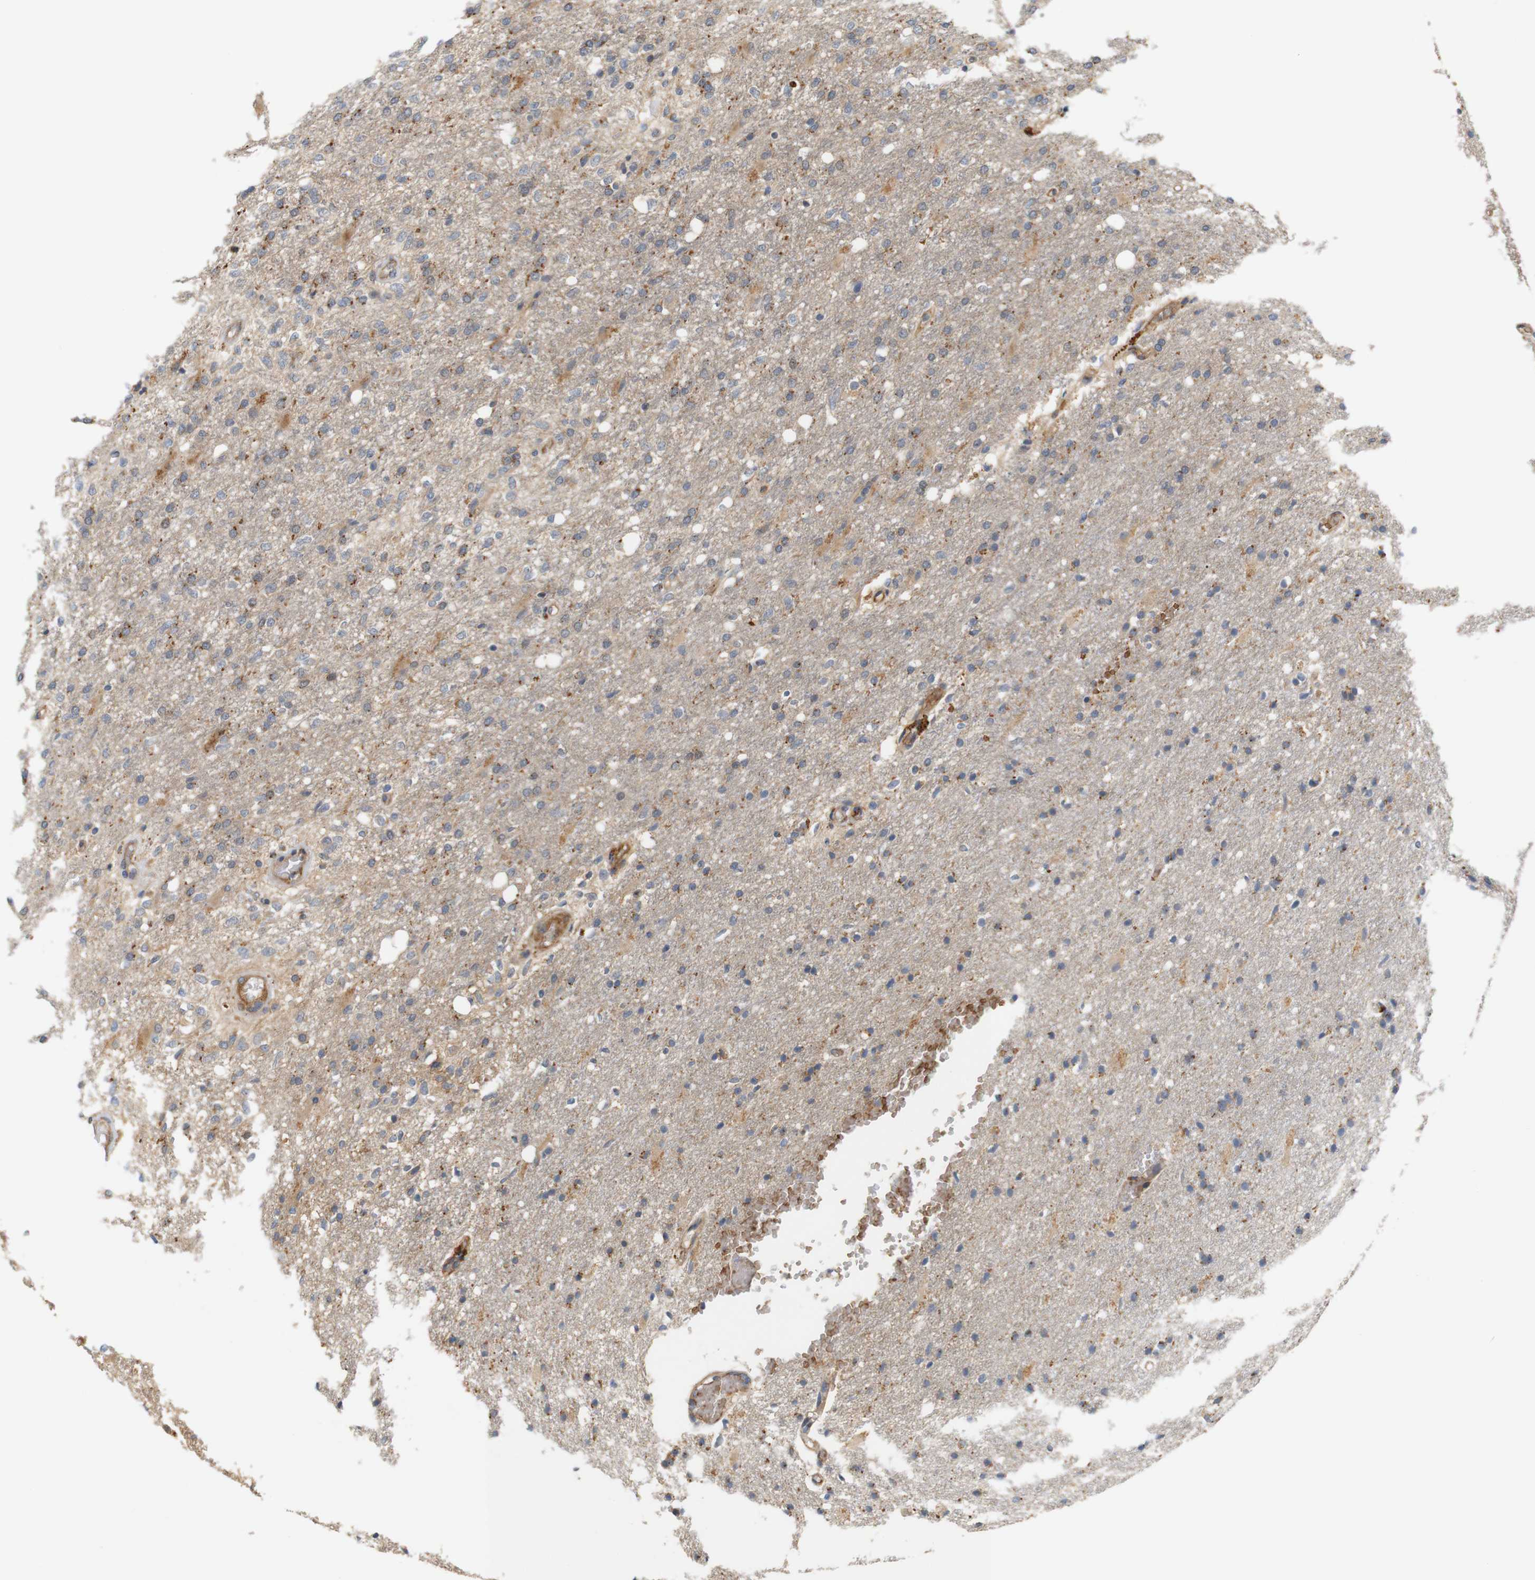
{"staining": {"intensity": "moderate", "quantity": "25%-75%", "location": "cytoplasmic/membranous"}, "tissue": "glioma", "cell_type": "Tumor cells", "image_type": "cancer", "snomed": [{"axis": "morphology", "description": "Normal tissue, NOS"}, {"axis": "morphology", "description": "Glioma, malignant, High grade"}, {"axis": "topography", "description": "Cerebral cortex"}], "caption": "Moderate cytoplasmic/membranous positivity is present in about 25%-75% of tumor cells in malignant glioma (high-grade).", "gene": "RPTOR", "patient": {"sex": "male", "age": 77}}